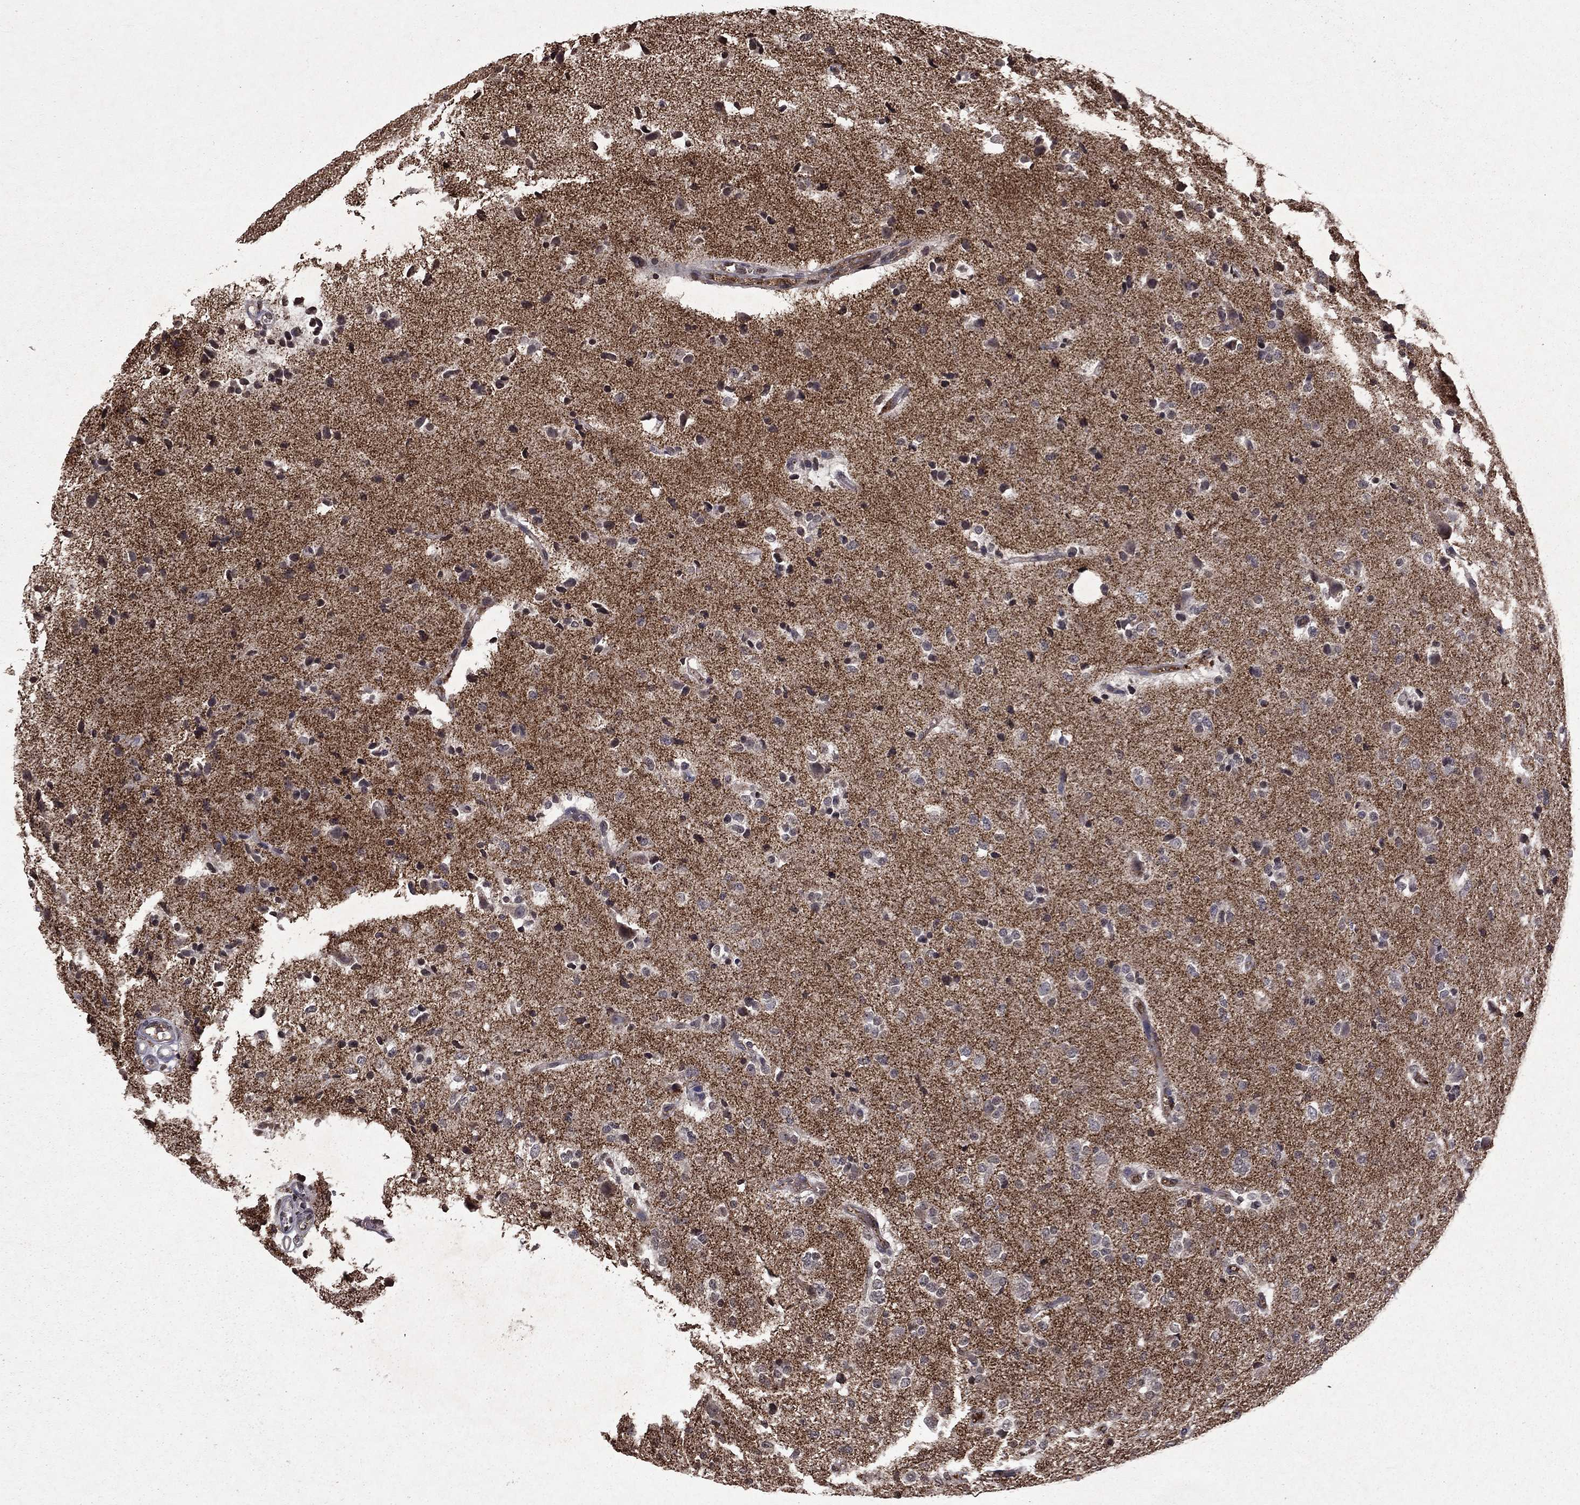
{"staining": {"intensity": "negative", "quantity": "none", "location": "none"}, "tissue": "glioma", "cell_type": "Tumor cells", "image_type": "cancer", "snomed": [{"axis": "morphology", "description": "Glioma, malignant, Low grade"}, {"axis": "topography", "description": "Brain"}], "caption": "DAB (3,3'-diaminobenzidine) immunohistochemical staining of human low-grade glioma (malignant) exhibits no significant expression in tumor cells.", "gene": "NLGN1", "patient": {"sex": "male", "age": 41}}